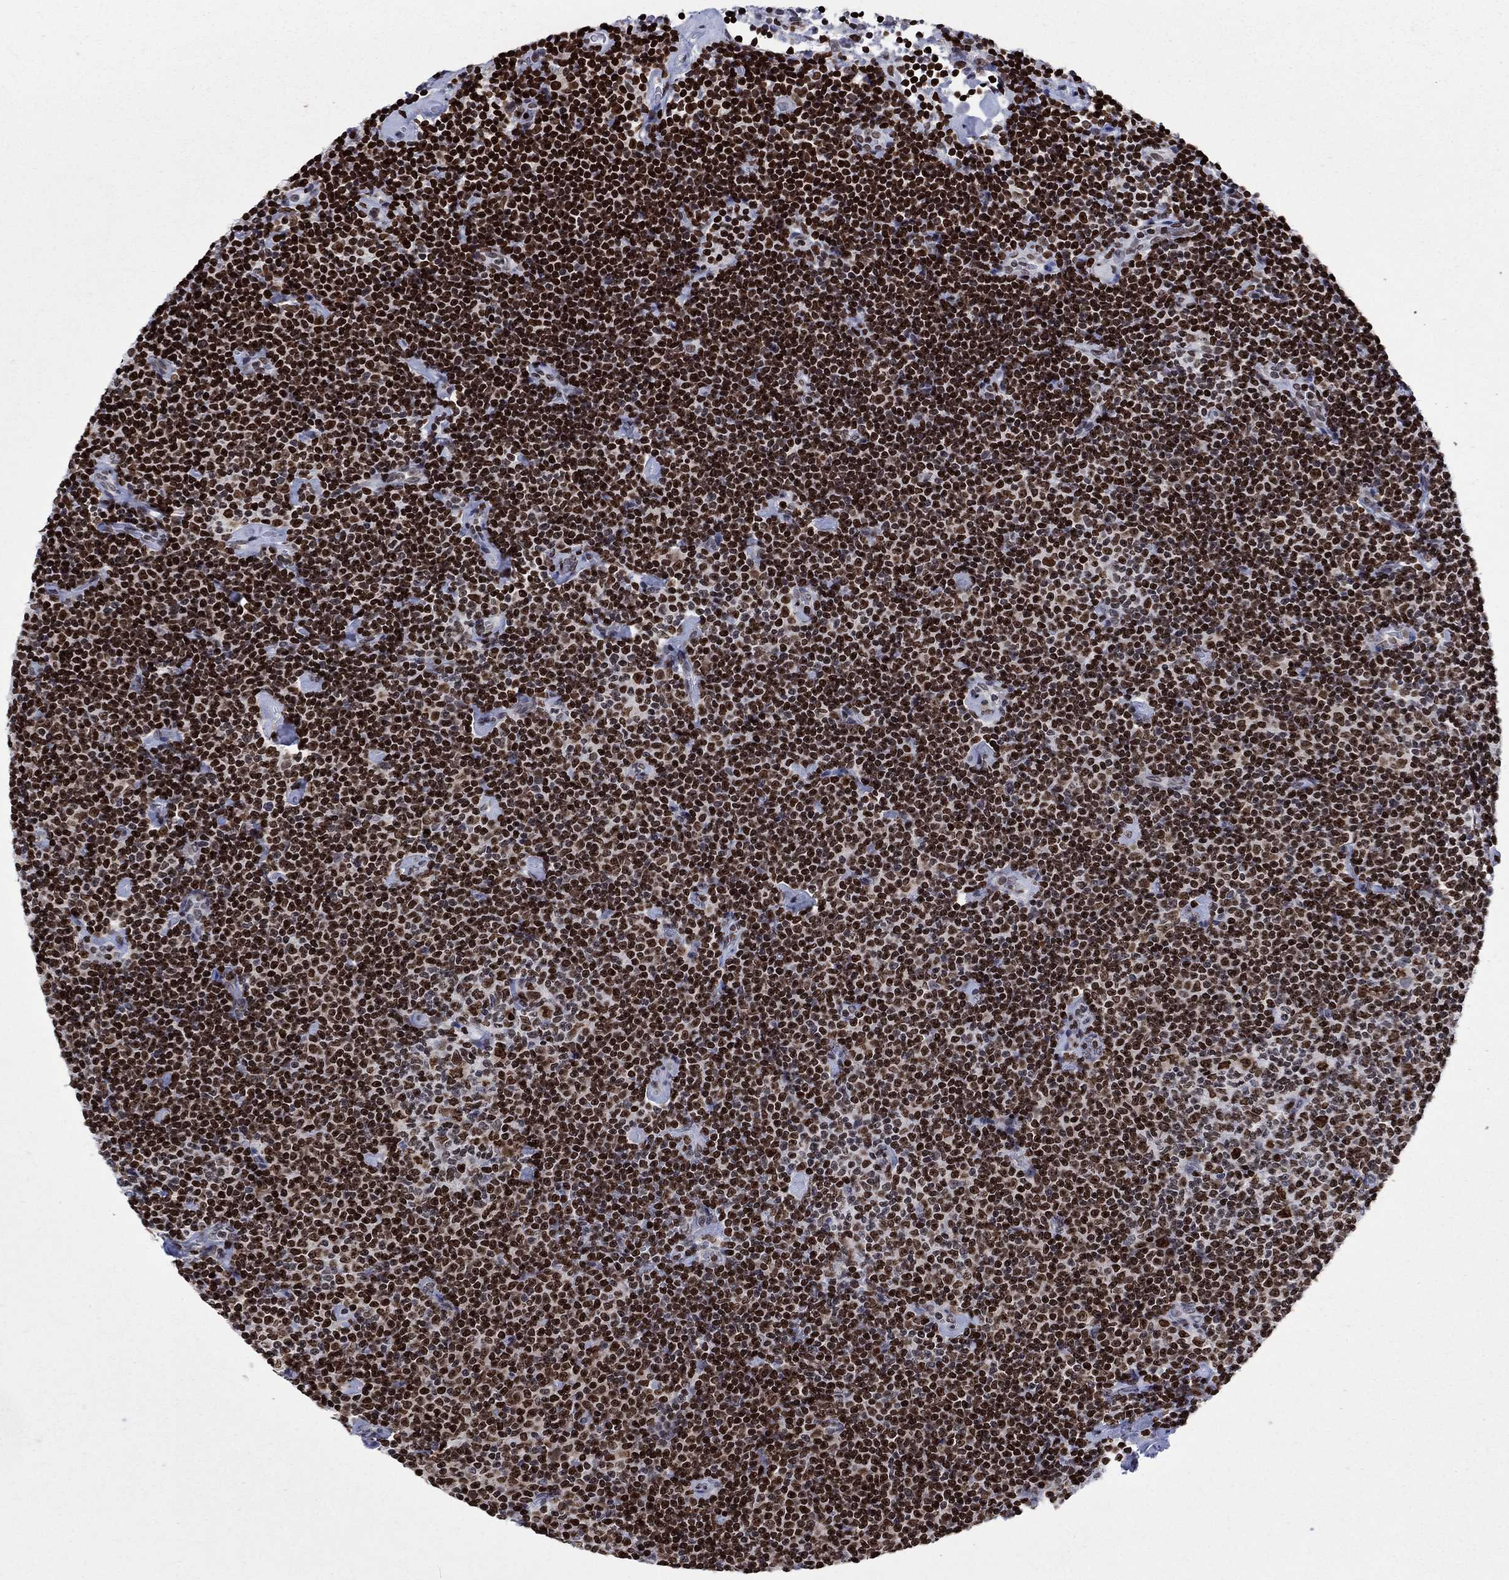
{"staining": {"intensity": "strong", "quantity": ">75%", "location": "nuclear"}, "tissue": "lymphoma", "cell_type": "Tumor cells", "image_type": "cancer", "snomed": [{"axis": "morphology", "description": "Malignant lymphoma, non-Hodgkin's type, Low grade"}, {"axis": "topography", "description": "Lymph node"}], "caption": "High-magnification brightfield microscopy of malignant lymphoma, non-Hodgkin's type (low-grade) stained with DAB (brown) and counterstained with hematoxylin (blue). tumor cells exhibit strong nuclear positivity is appreciated in approximately>75% of cells.", "gene": "HMGA1", "patient": {"sex": "male", "age": 81}}